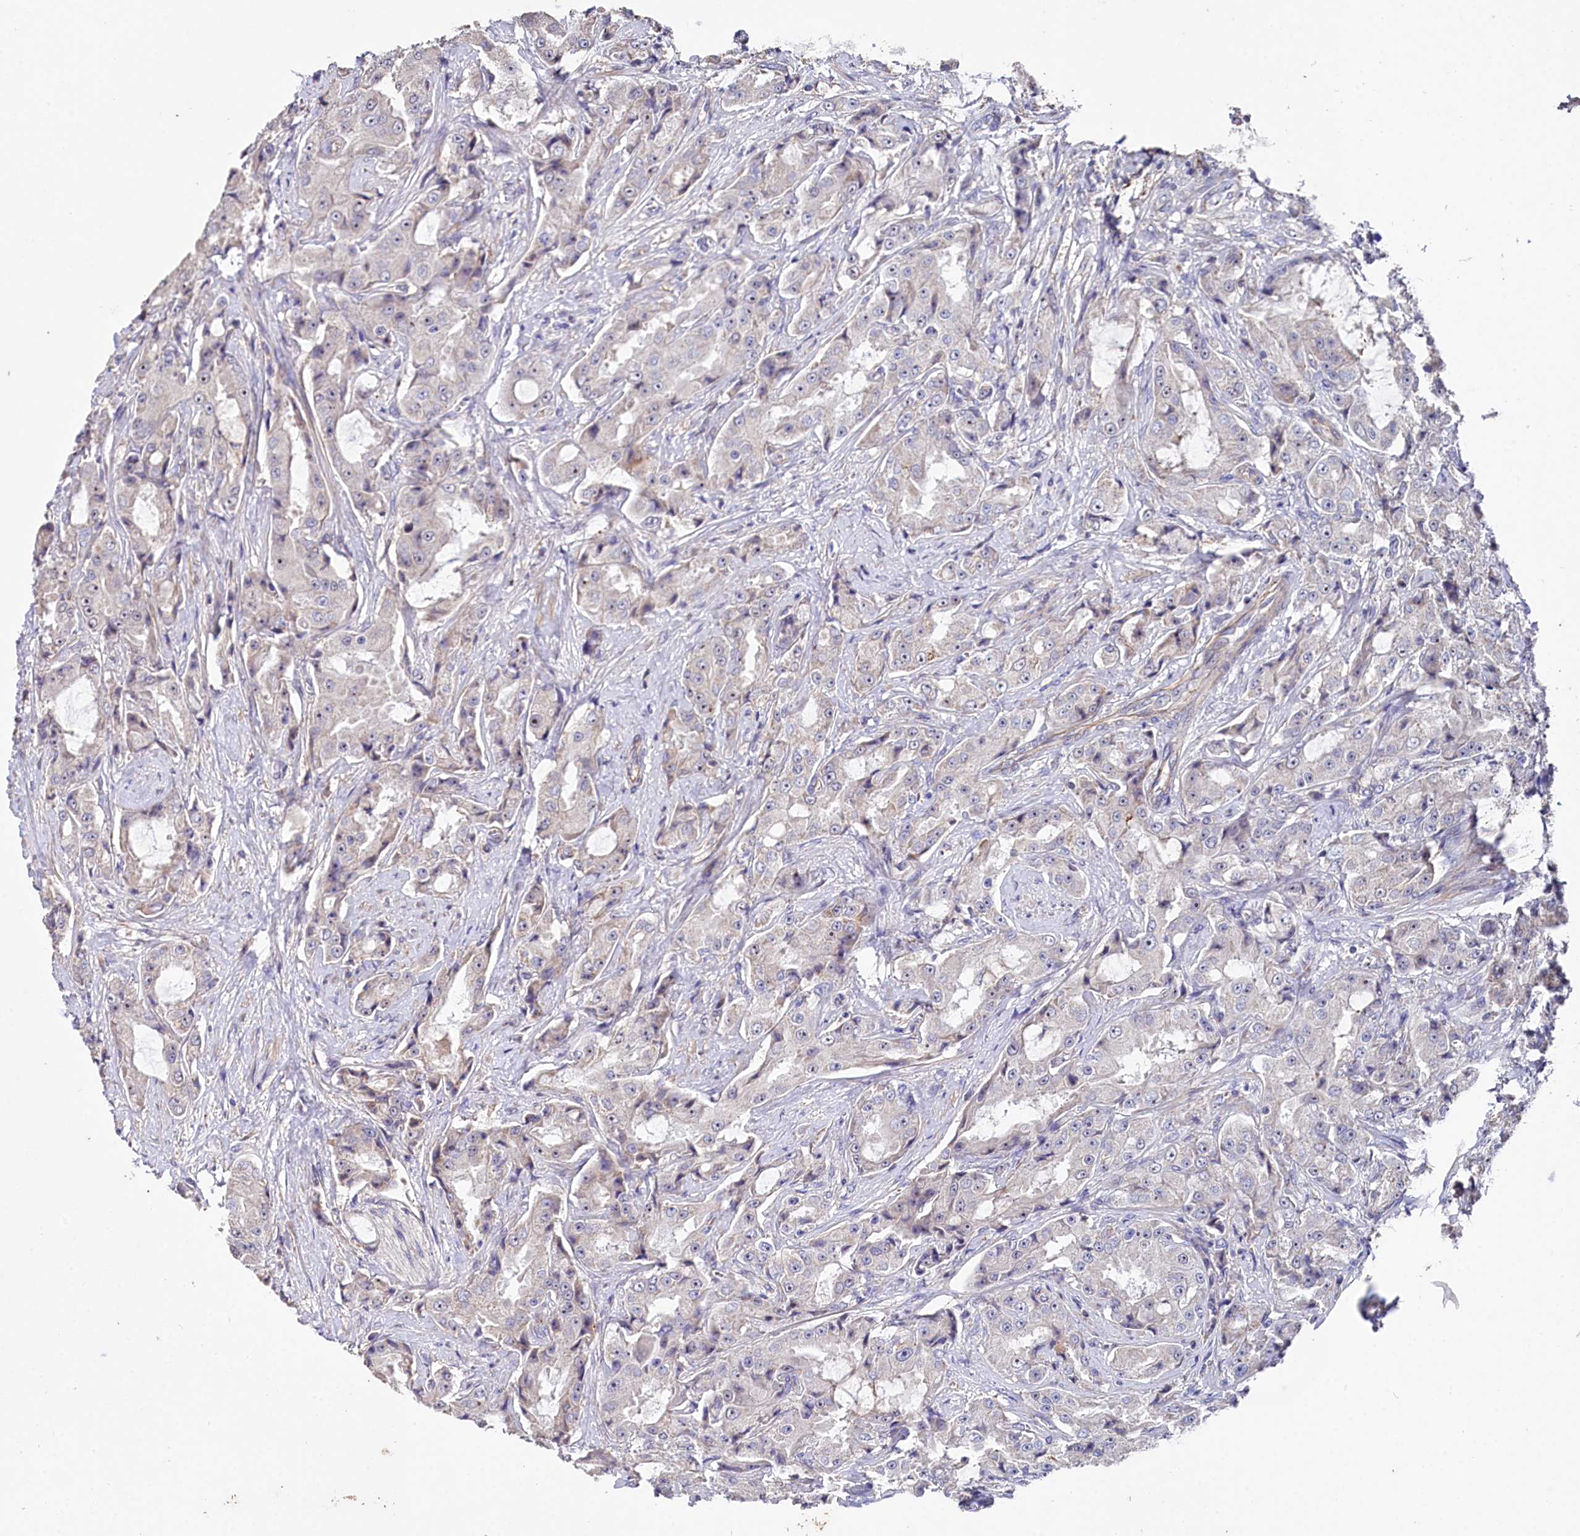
{"staining": {"intensity": "weak", "quantity": "<25%", "location": "cytoplasmic/membranous"}, "tissue": "prostate cancer", "cell_type": "Tumor cells", "image_type": "cancer", "snomed": [{"axis": "morphology", "description": "Adenocarcinoma, High grade"}, {"axis": "topography", "description": "Prostate"}], "caption": "Adenocarcinoma (high-grade) (prostate) was stained to show a protein in brown. There is no significant positivity in tumor cells.", "gene": "RPUSD3", "patient": {"sex": "male", "age": 73}}